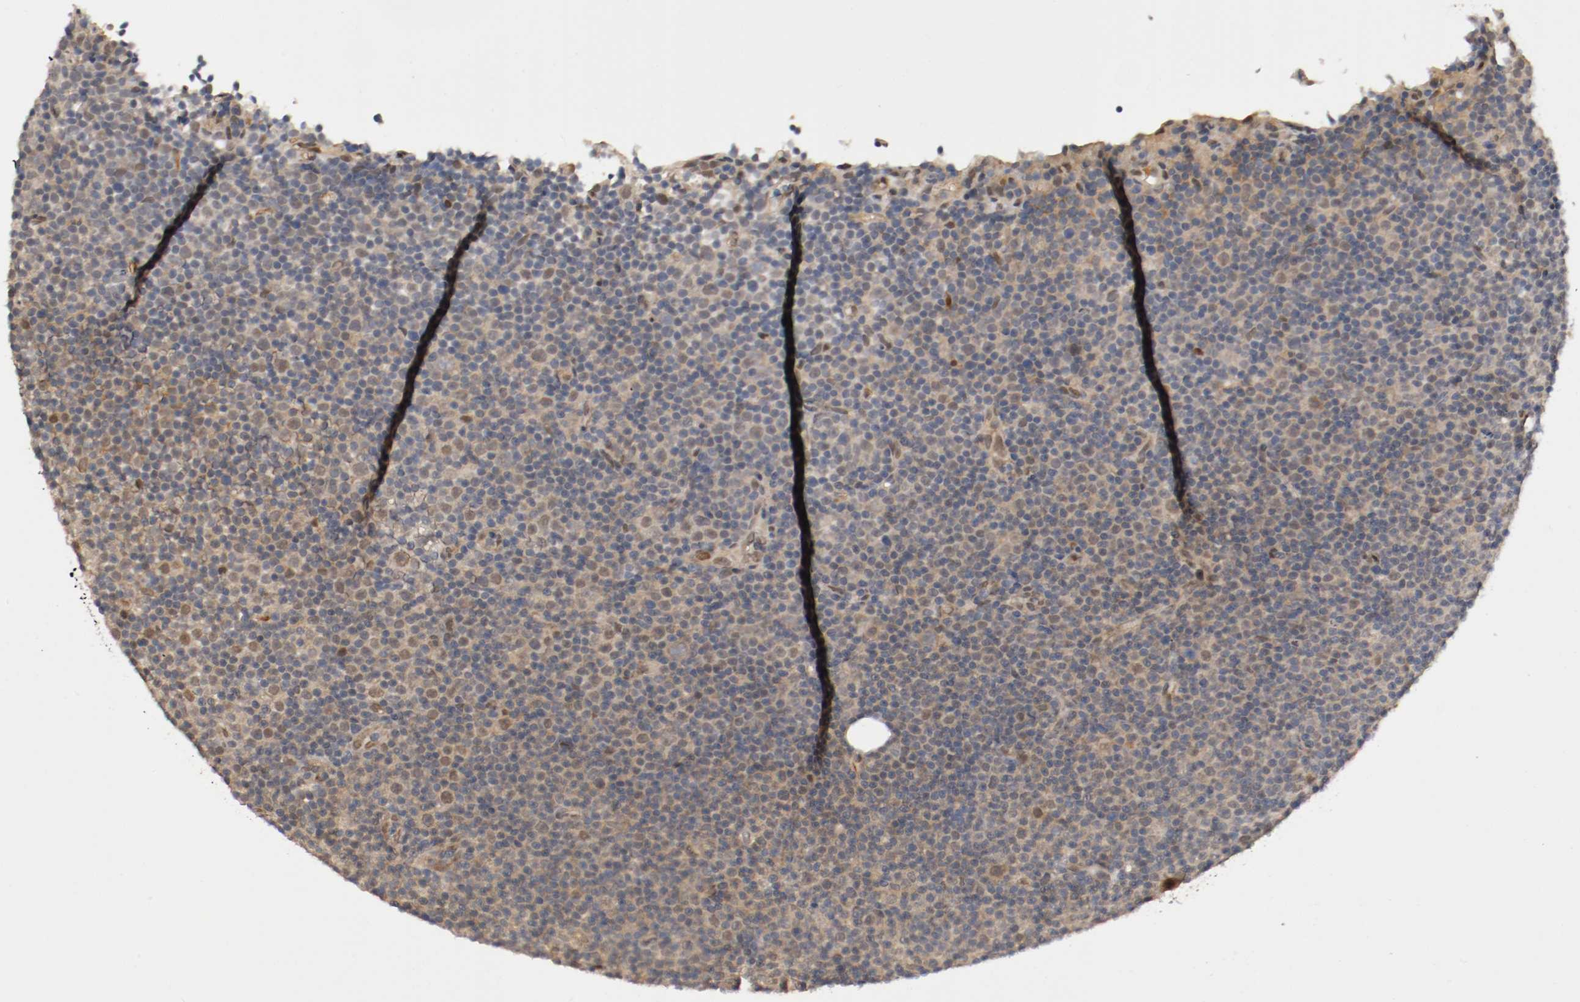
{"staining": {"intensity": "weak", "quantity": "25%-75%", "location": "cytoplasmic/membranous,nuclear"}, "tissue": "lymphoma", "cell_type": "Tumor cells", "image_type": "cancer", "snomed": [{"axis": "morphology", "description": "Malignant lymphoma, non-Hodgkin's type, Low grade"}, {"axis": "topography", "description": "Lymph node"}], "caption": "A brown stain highlights weak cytoplasmic/membranous and nuclear staining of a protein in malignant lymphoma, non-Hodgkin's type (low-grade) tumor cells.", "gene": "DNMT3B", "patient": {"sex": "female", "age": 67}}